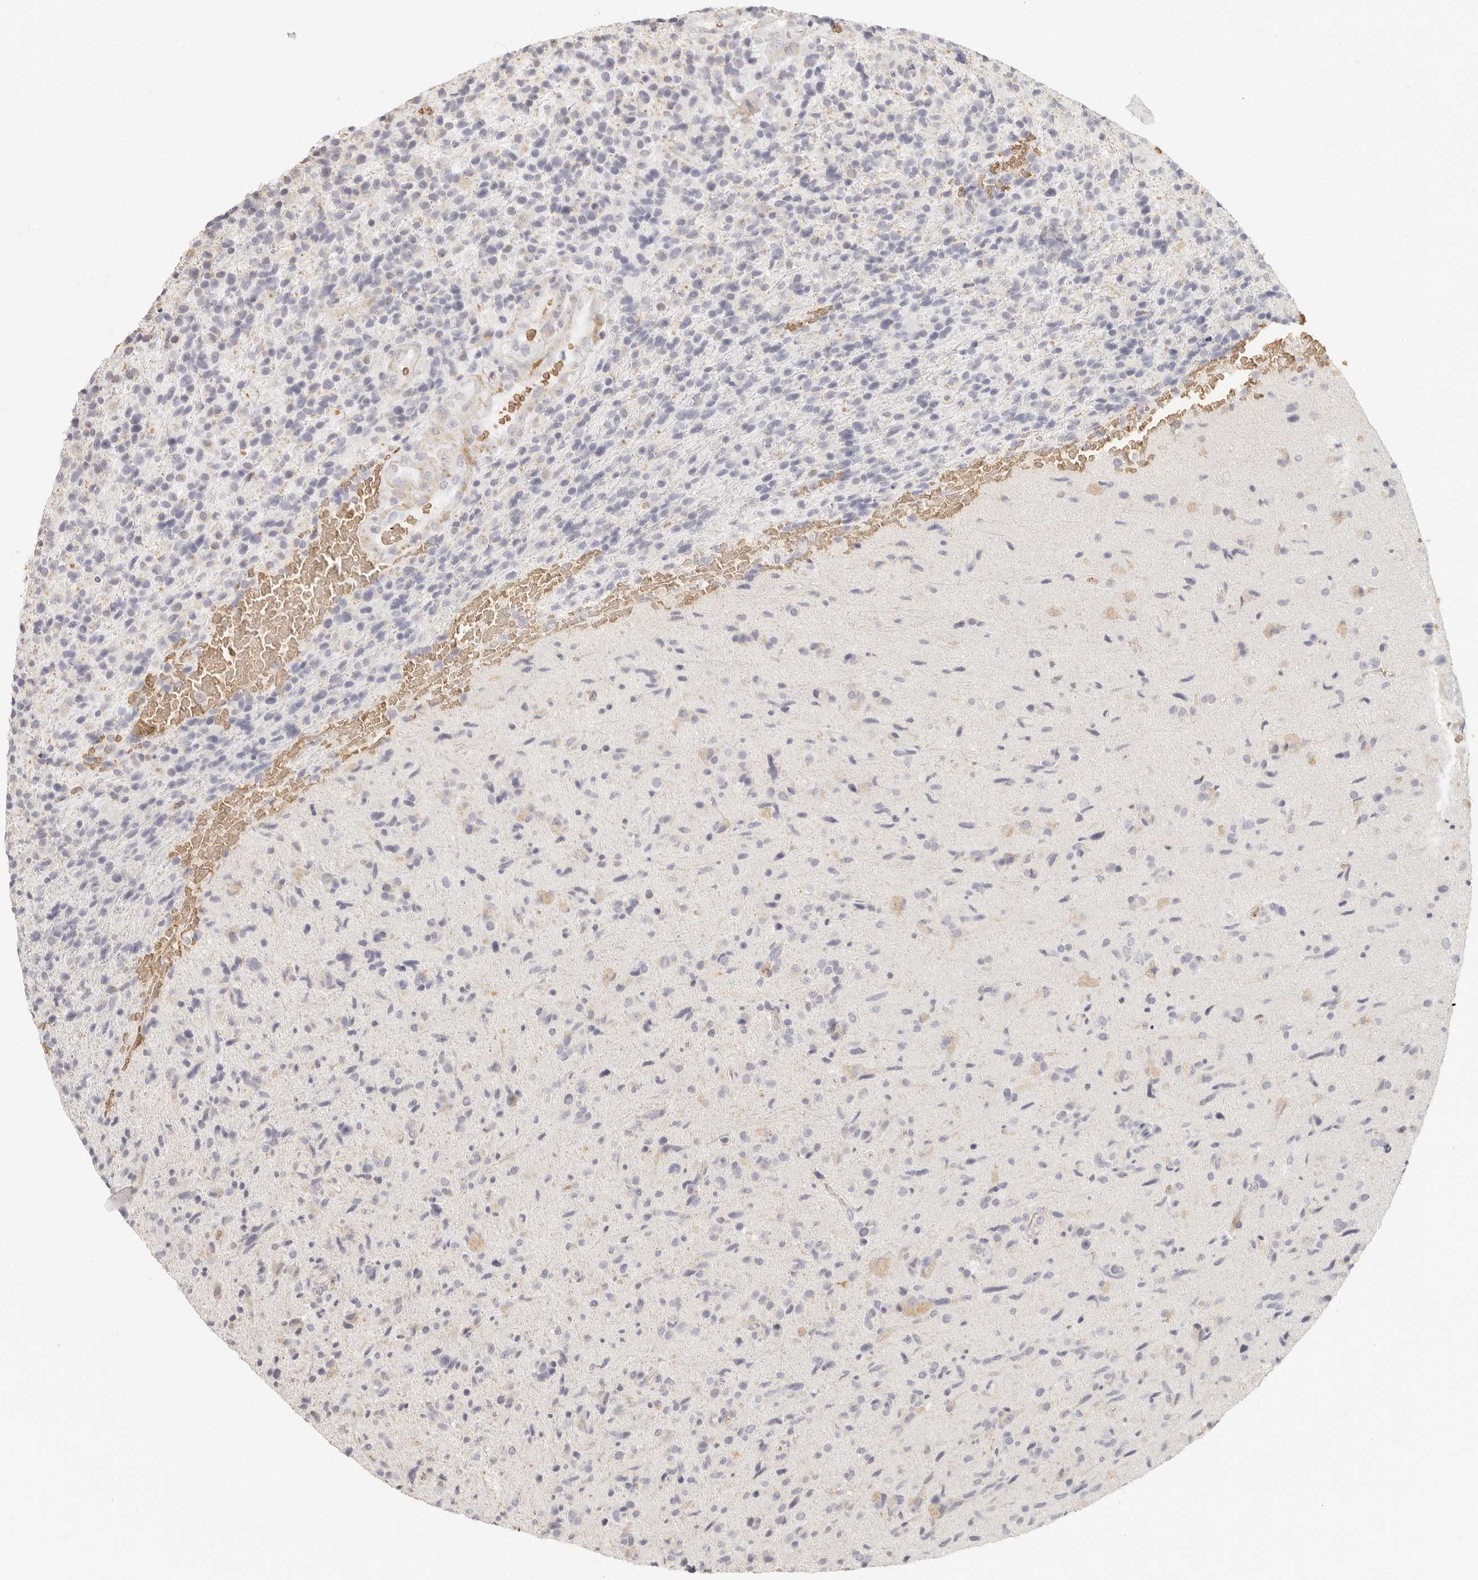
{"staining": {"intensity": "negative", "quantity": "none", "location": "none"}, "tissue": "glioma", "cell_type": "Tumor cells", "image_type": "cancer", "snomed": [{"axis": "morphology", "description": "Glioma, malignant, High grade"}, {"axis": "topography", "description": "Brain"}], "caption": "Glioma was stained to show a protein in brown. There is no significant expression in tumor cells.", "gene": "NIBAN1", "patient": {"sex": "male", "age": 72}}